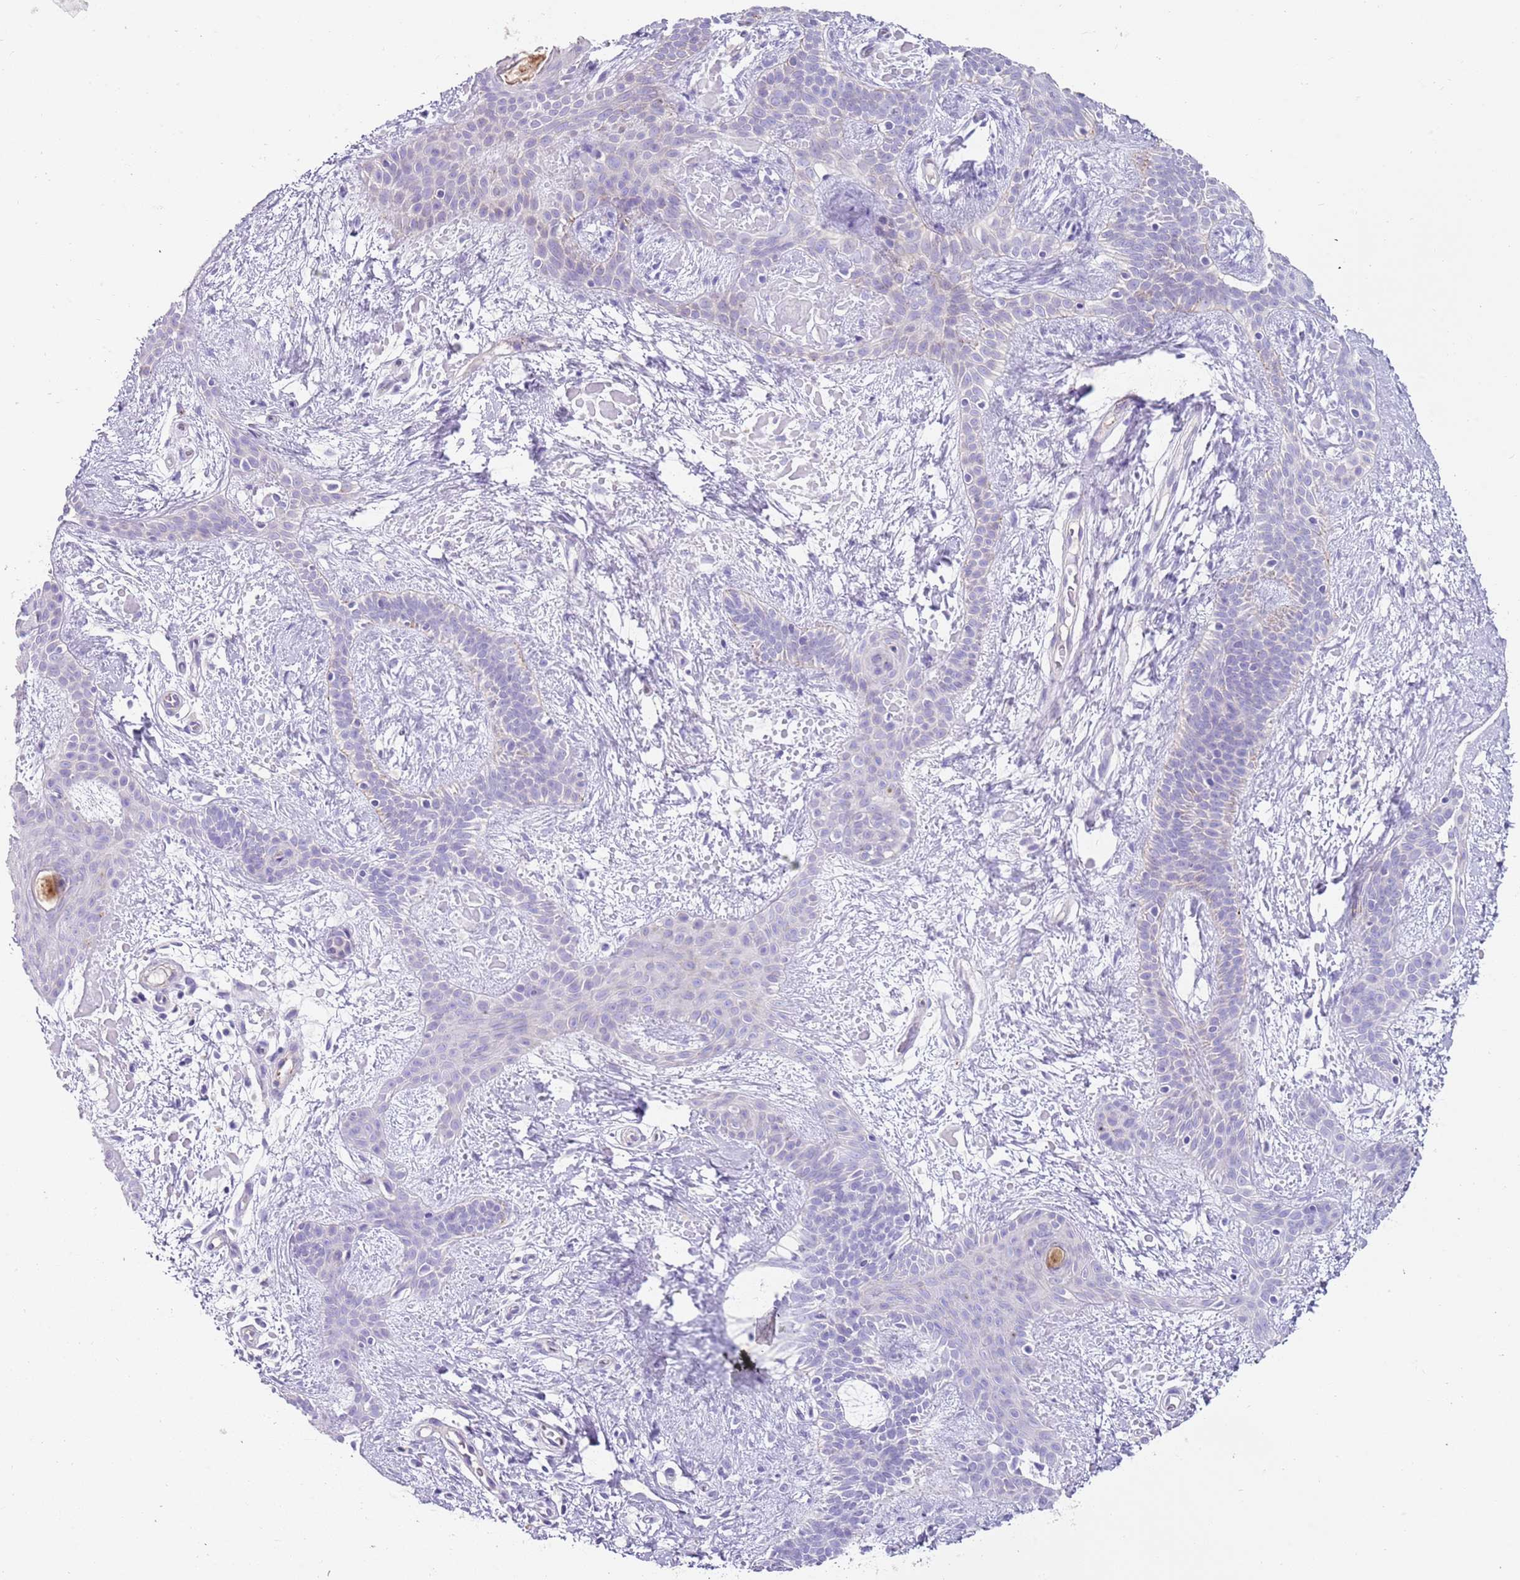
{"staining": {"intensity": "negative", "quantity": "none", "location": "none"}, "tissue": "skin cancer", "cell_type": "Tumor cells", "image_type": "cancer", "snomed": [{"axis": "morphology", "description": "Basal cell carcinoma"}, {"axis": "topography", "description": "Skin"}], "caption": "Skin cancer was stained to show a protein in brown. There is no significant positivity in tumor cells.", "gene": "LRRN3", "patient": {"sex": "male", "age": 78}}